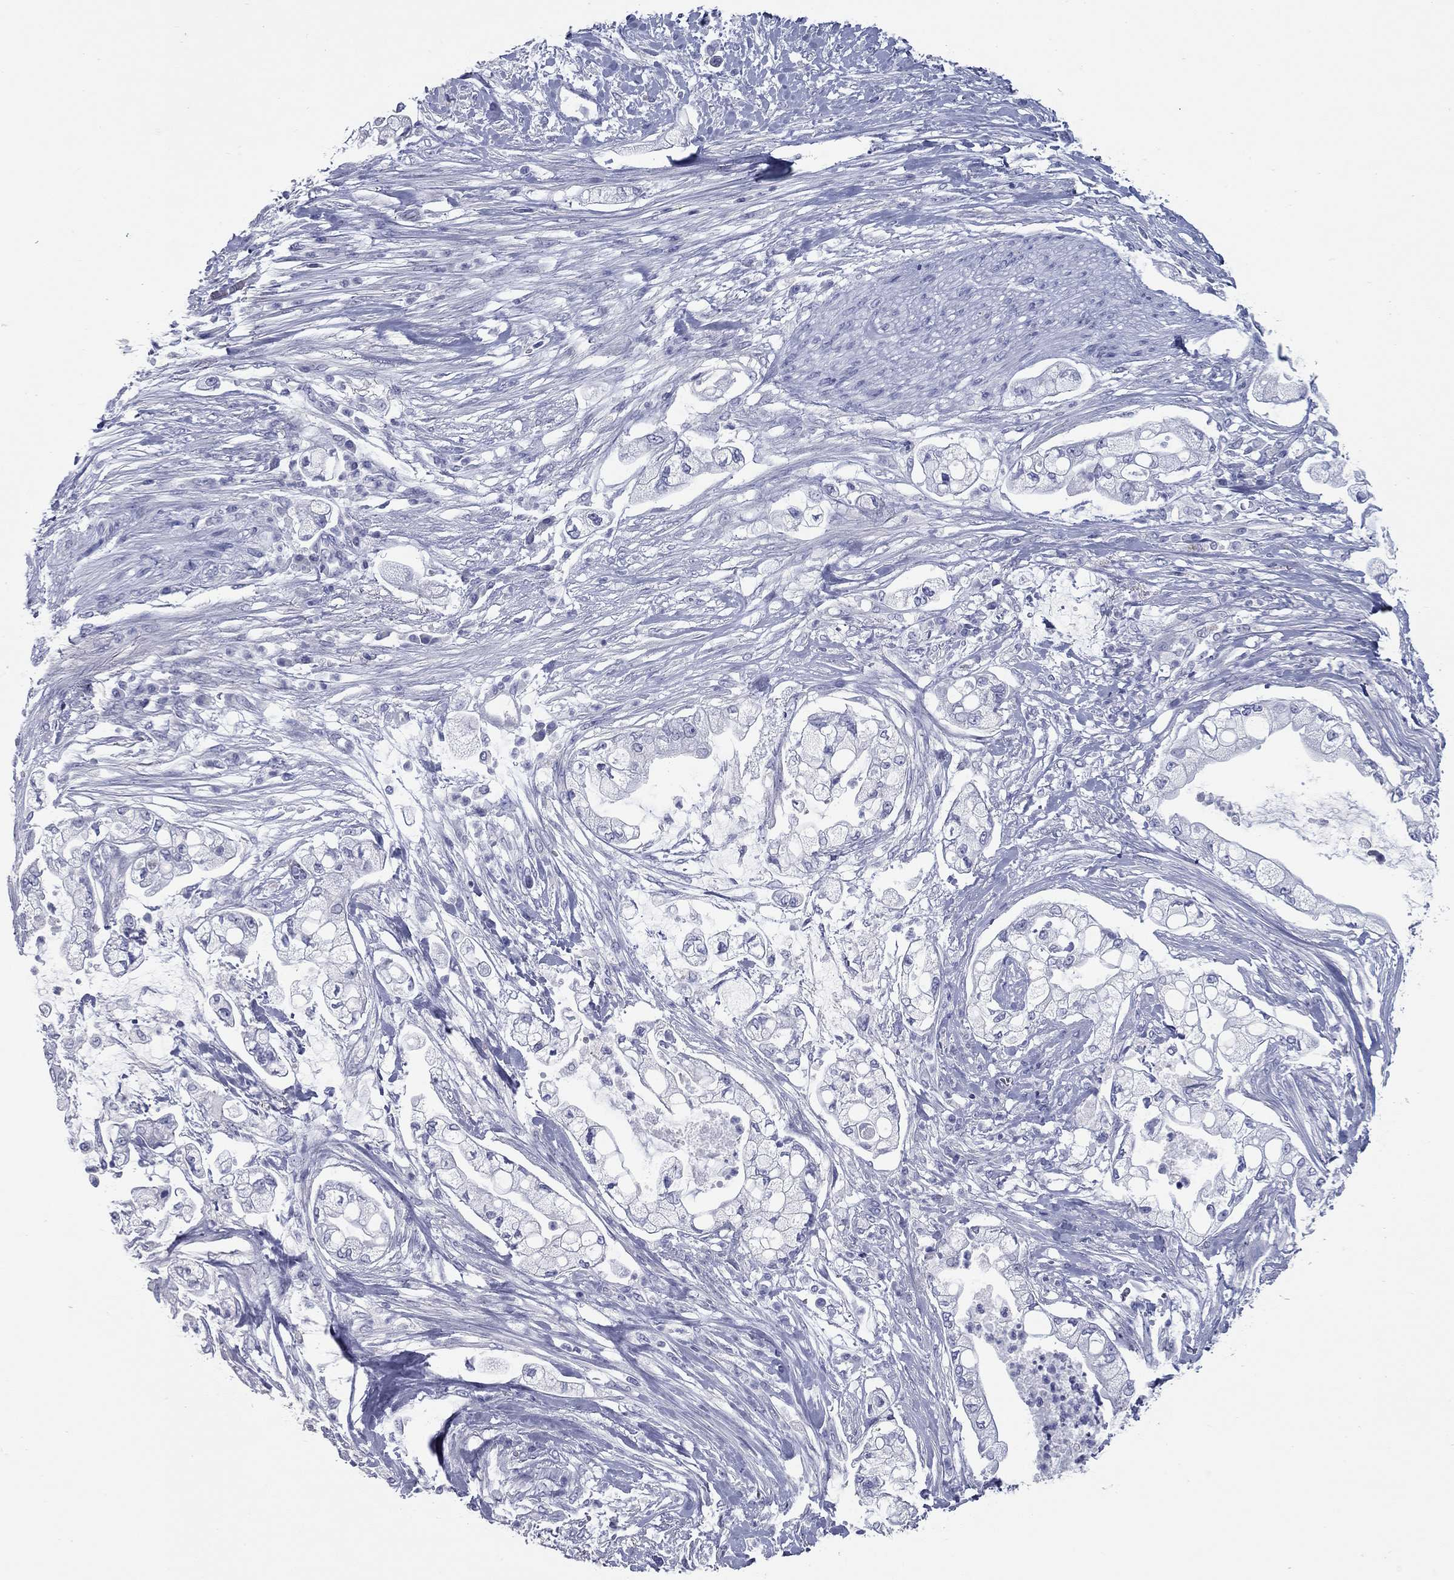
{"staining": {"intensity": "negative", "quantity": "none", "location": "none"}, "tissue": "pancreatic cancer", "cell_type": "Tumor cells", "image_type": "cancer", "snomed": [{"axis": "morphology", "description": "Adenocarcinoma, NOS"}, {"axis": "topography", "description": "Pancreas"}], "caption": "IHC photomicrograph of neoplastic tissue: pancreatic cancer stained with DAB shows no significant protein staining in tumor cells. (DAB (3,3'-diaminobenzidine) IHC, high magnification).", "gene": "KIRREL2", "patient": {"sex": "female", "age": 69}}